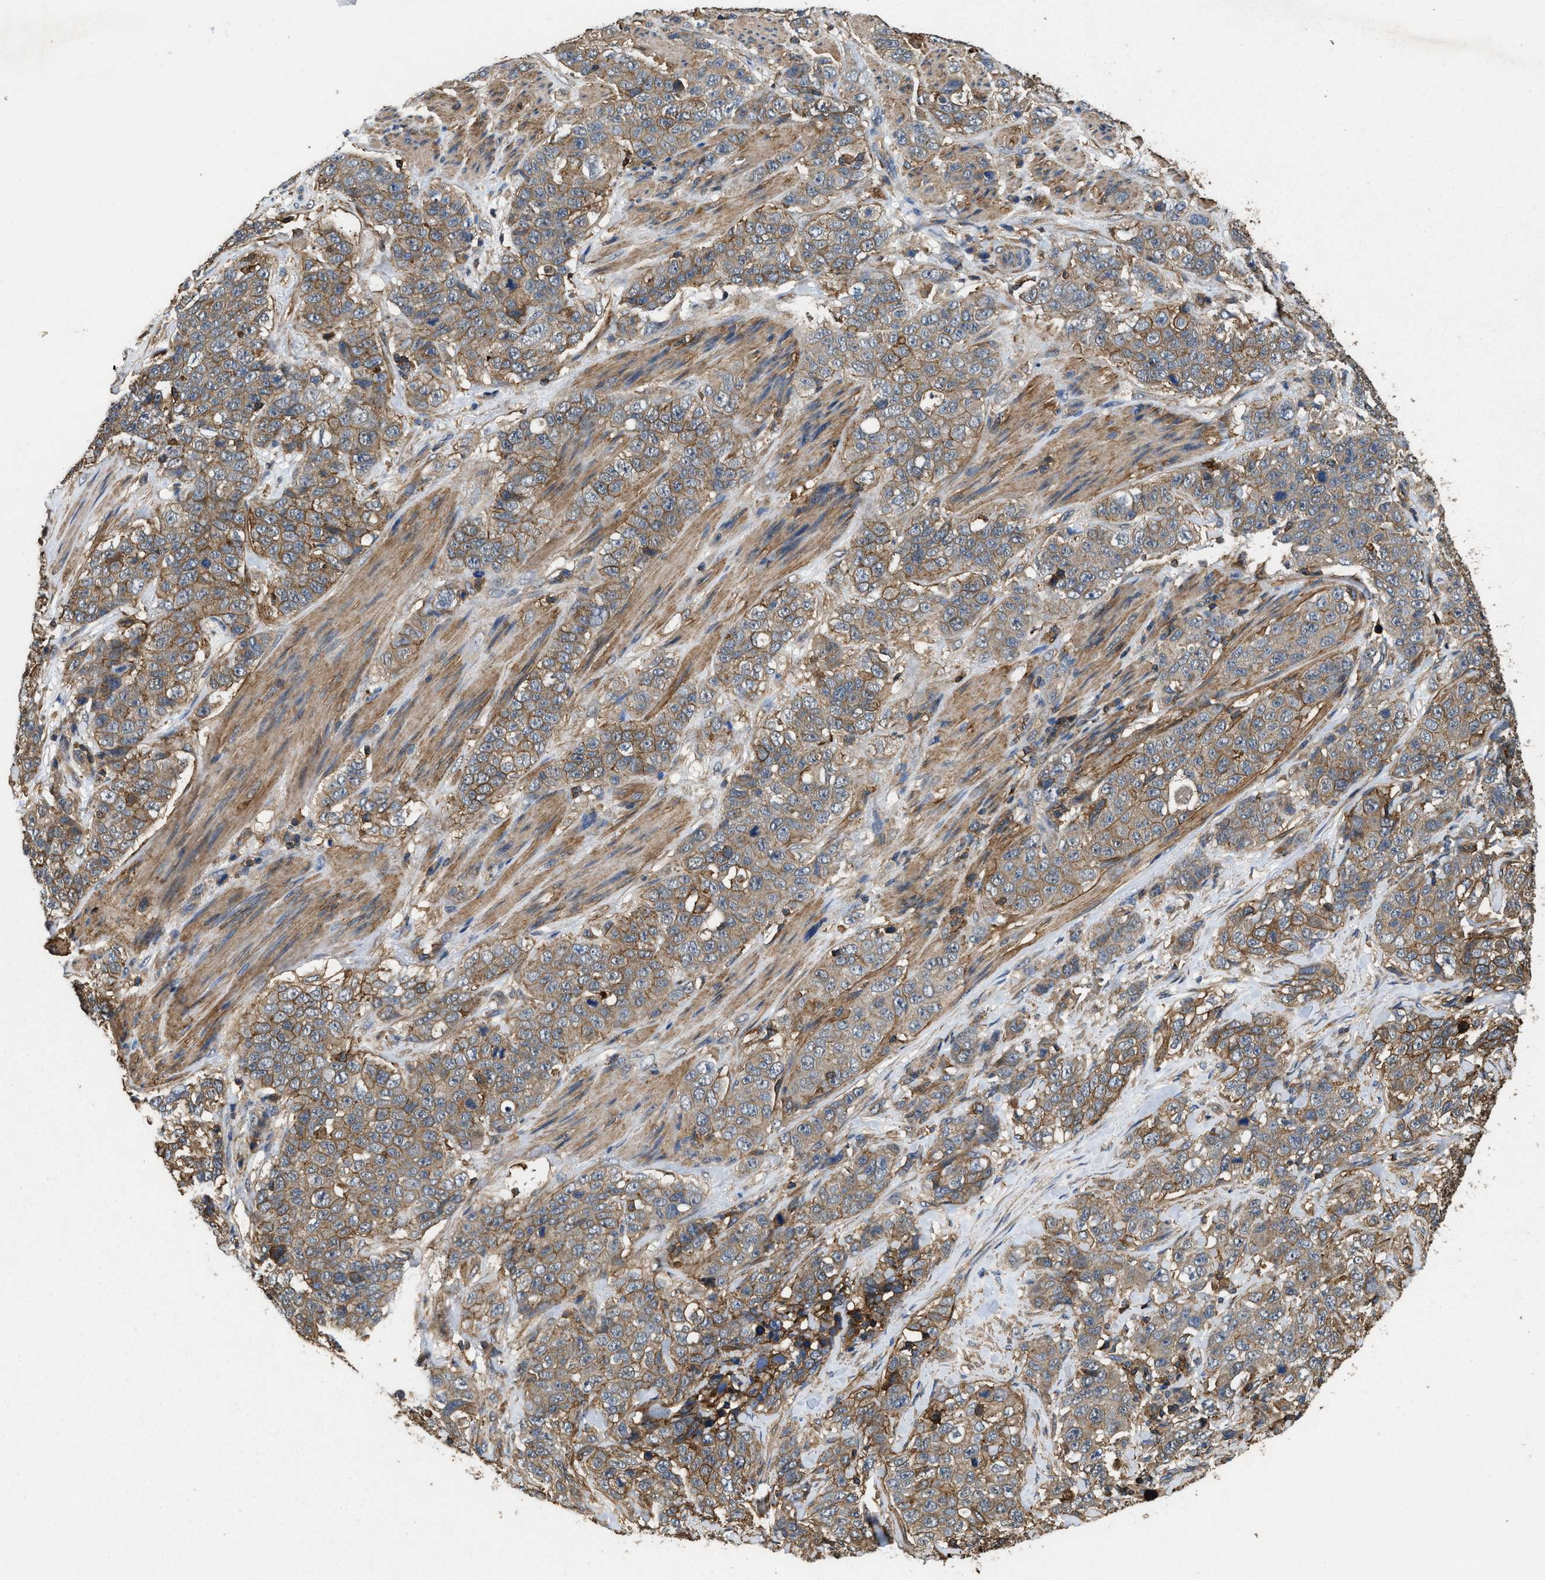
{"staining": {"intensity": "weak", "quantity": ">75%", "location": "cytoplasmic/membranous"}, "tissue": "stomach cancer", "cell_type": "Tumor cells", "image_type": "cancer", "snomed": [{"axis": "morphology", "description": "Adenocarcinoma, NOS"}, {"axis": "topography", "description": "Stomach"}], "caption": "Tumor cells reveal weak cytoplasmic/membranous staining in approximately >75% of cells in stomach cancer (adenocarcinoma). Using DAB (brown) and hematoxylin (blue) stains, captured at high magnification using brightfield microscopy.", "gene": "LINGO2", "patient": {"sex": "male", "age": 48}}